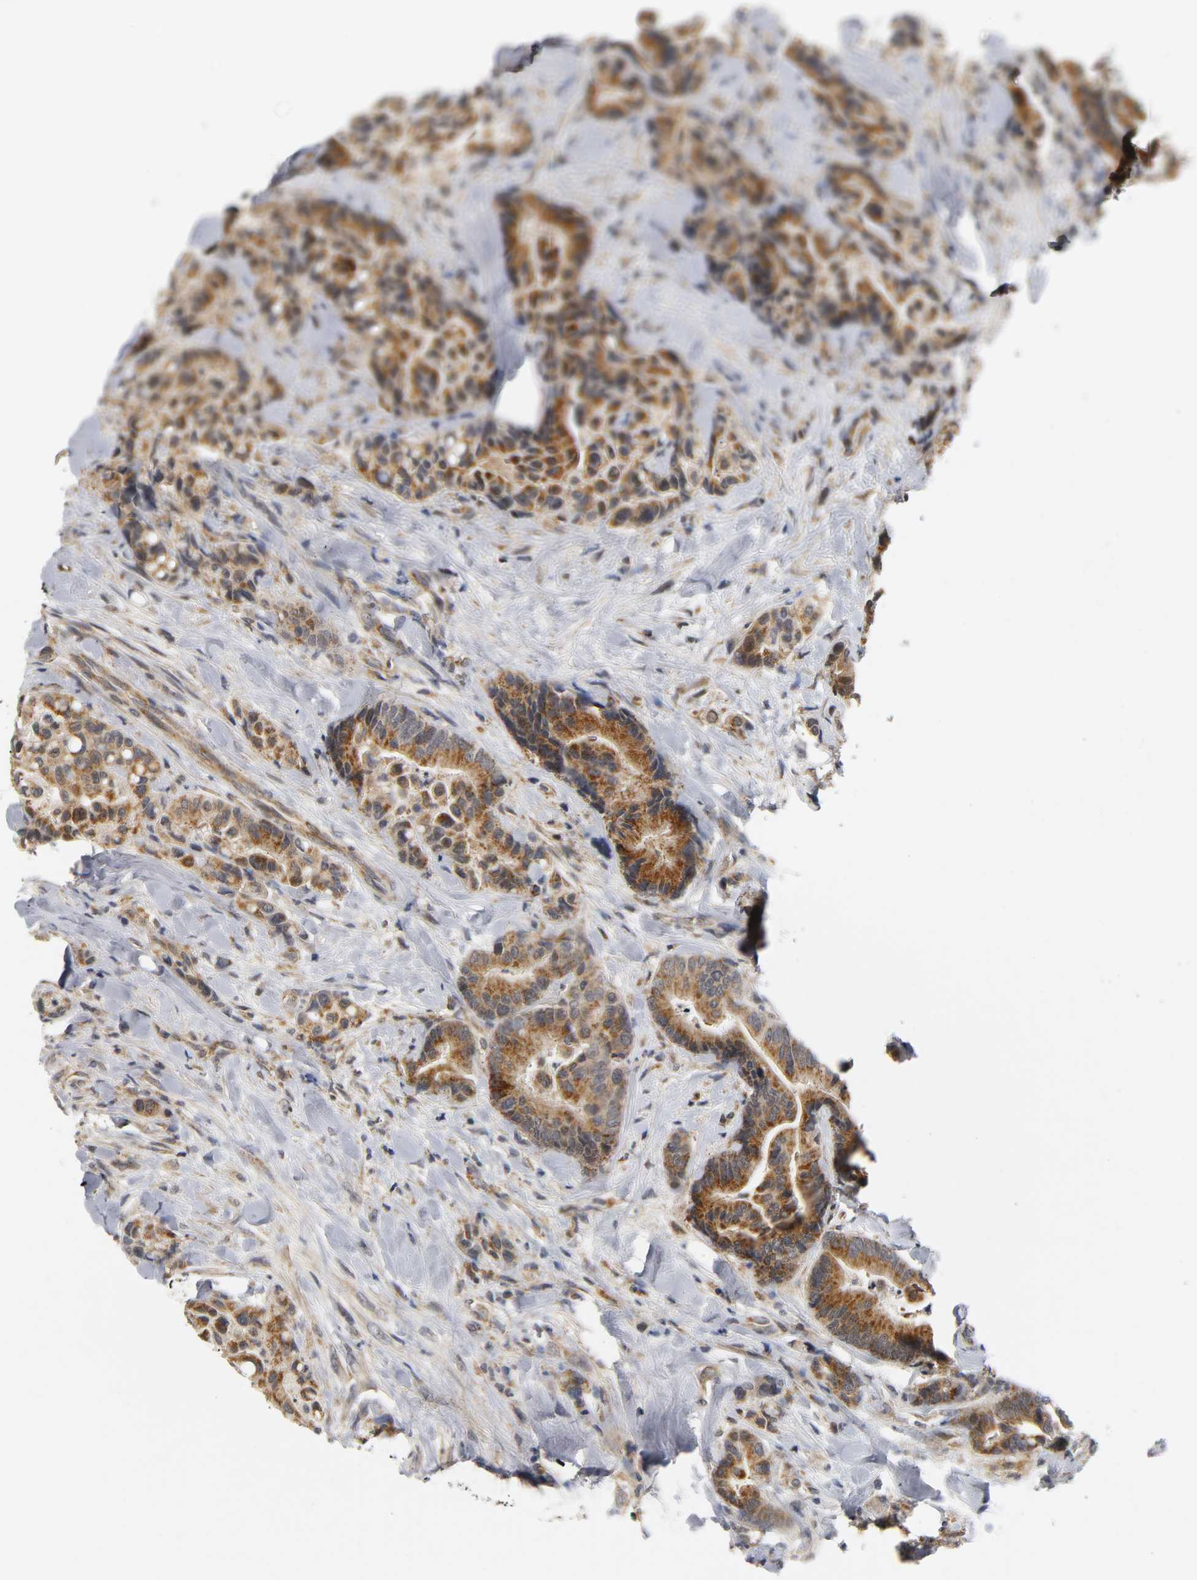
{"staining": {"intensity": "moderate", "quantity": ">75%", "location": "cytoplasmic/membranous"}, "tissue": "colorectal cancer", "cell_type": "Tumor cells", "image_type": "cancer", "snomed": [{"axis": "morphology", "description": "Normal tissue, NOS"}, {"axis": "morphology", "description": "Adenocarcinoma, NOS"}, {"axis": "topography", "description": "Colon"}], "caption": "A photomicrograph of colorectal adenocarcinoma stained for a protein exhibits moderate cytoplasmic/membranous brown staining in tumor cells.", "gene": "NRP1", "patient": {"sex": "male", "age": 82}}